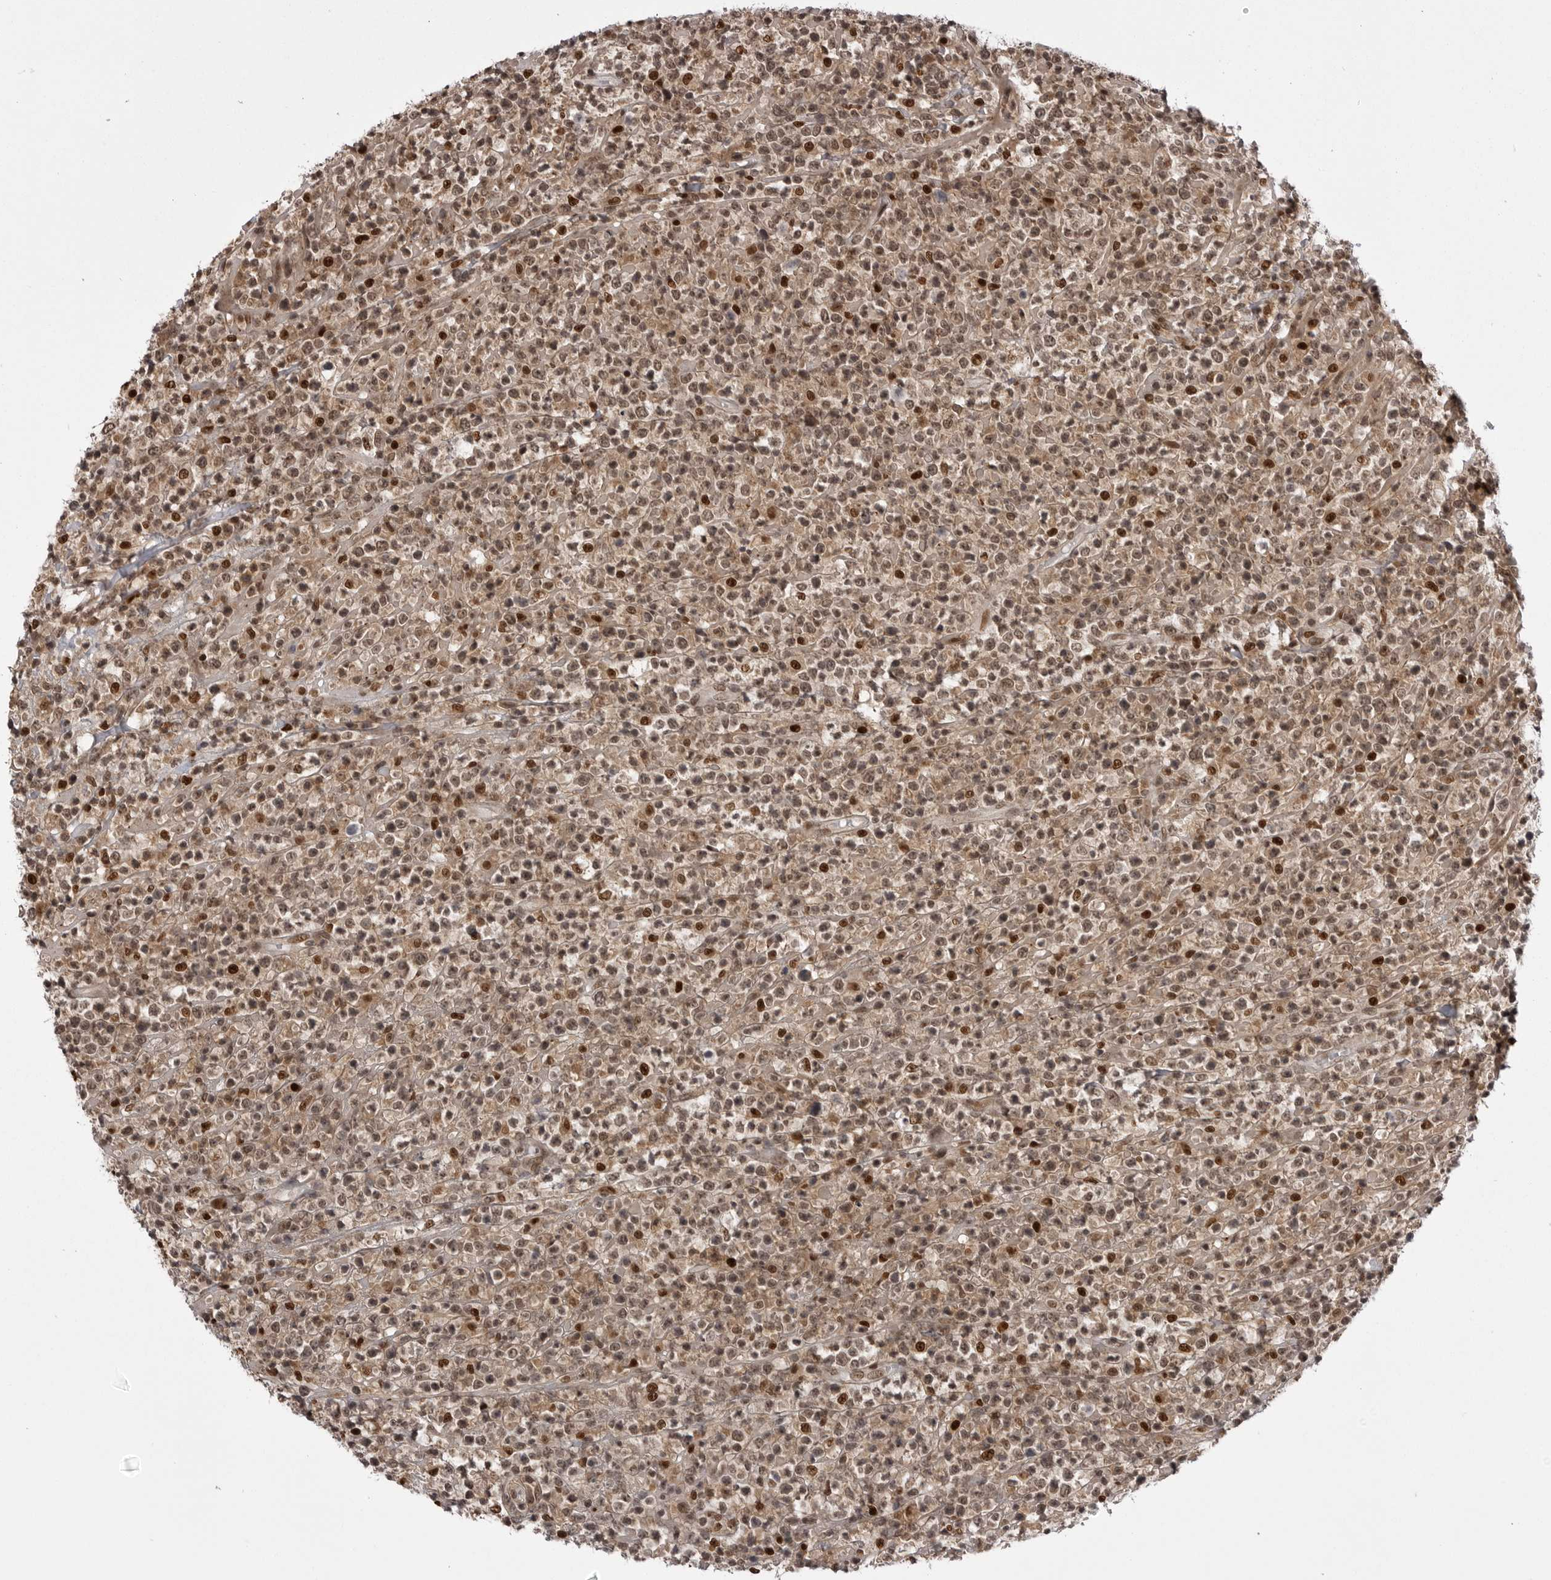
{"staining": {"intensity": "weak", "quantity": "25%-75%", "location": "cytoplasmic/membranous,nuclear"}, "tissue": "lymphoma", "cell_type": "Tumor cells", "image_type": "cancer", "snomed": [{"axis": "morphology", "description": "Malignant lymphoma, non-Hodgkin's type, High grade"}, {"axis": "topography", "description": "Colon"}], "caption": "A micrograph showing weak cytoplasmic/membranous and nuclear expression in approximately 25%-75% of tumor cells in lymphoma, as visualized by brown immunohistochemical staining.", "gene": "PTK2B", "patient": {"sex": "female", "age": 53}}